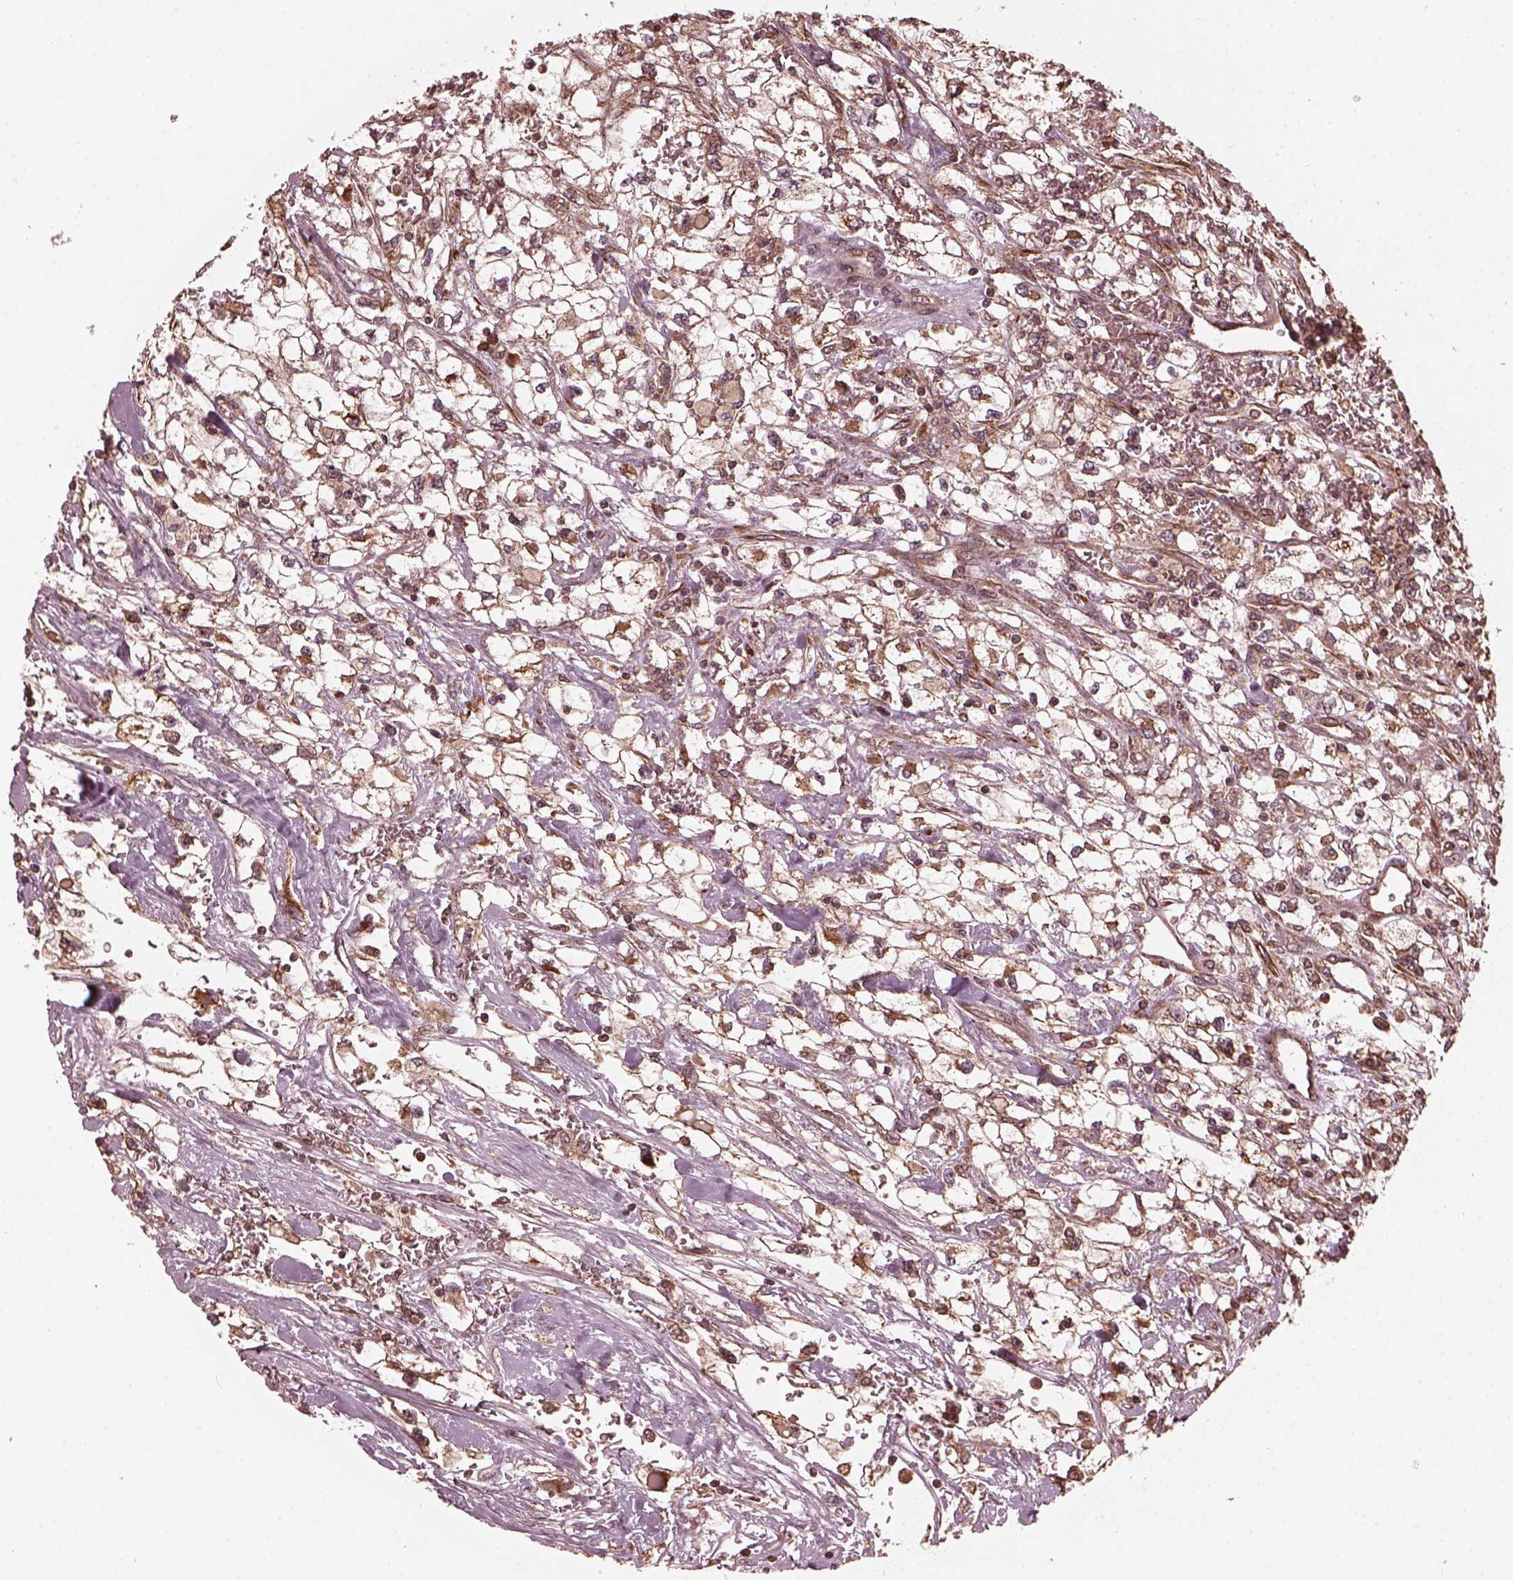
{"staining": {"intensity": "weak", "quantity": ">75%", "location": "cytoplasmic/membranous"}, "tissue": "renal cancer", "cell_type": "Tumor cells", "image_type": "cancer", "snomed": [{"axis": "morphology", "description": "Adenocarcinoma, NOS"}, {"axis": "topography", "description": "Kidney"}], "caption": "Human renal cancer stained for a protein (brown) reveals weak cytoplasmic/membranous positive expression in about >75% of tumor cells.", "gene": "ZNF292", "patient": {"sex": "male", "age": 59}}